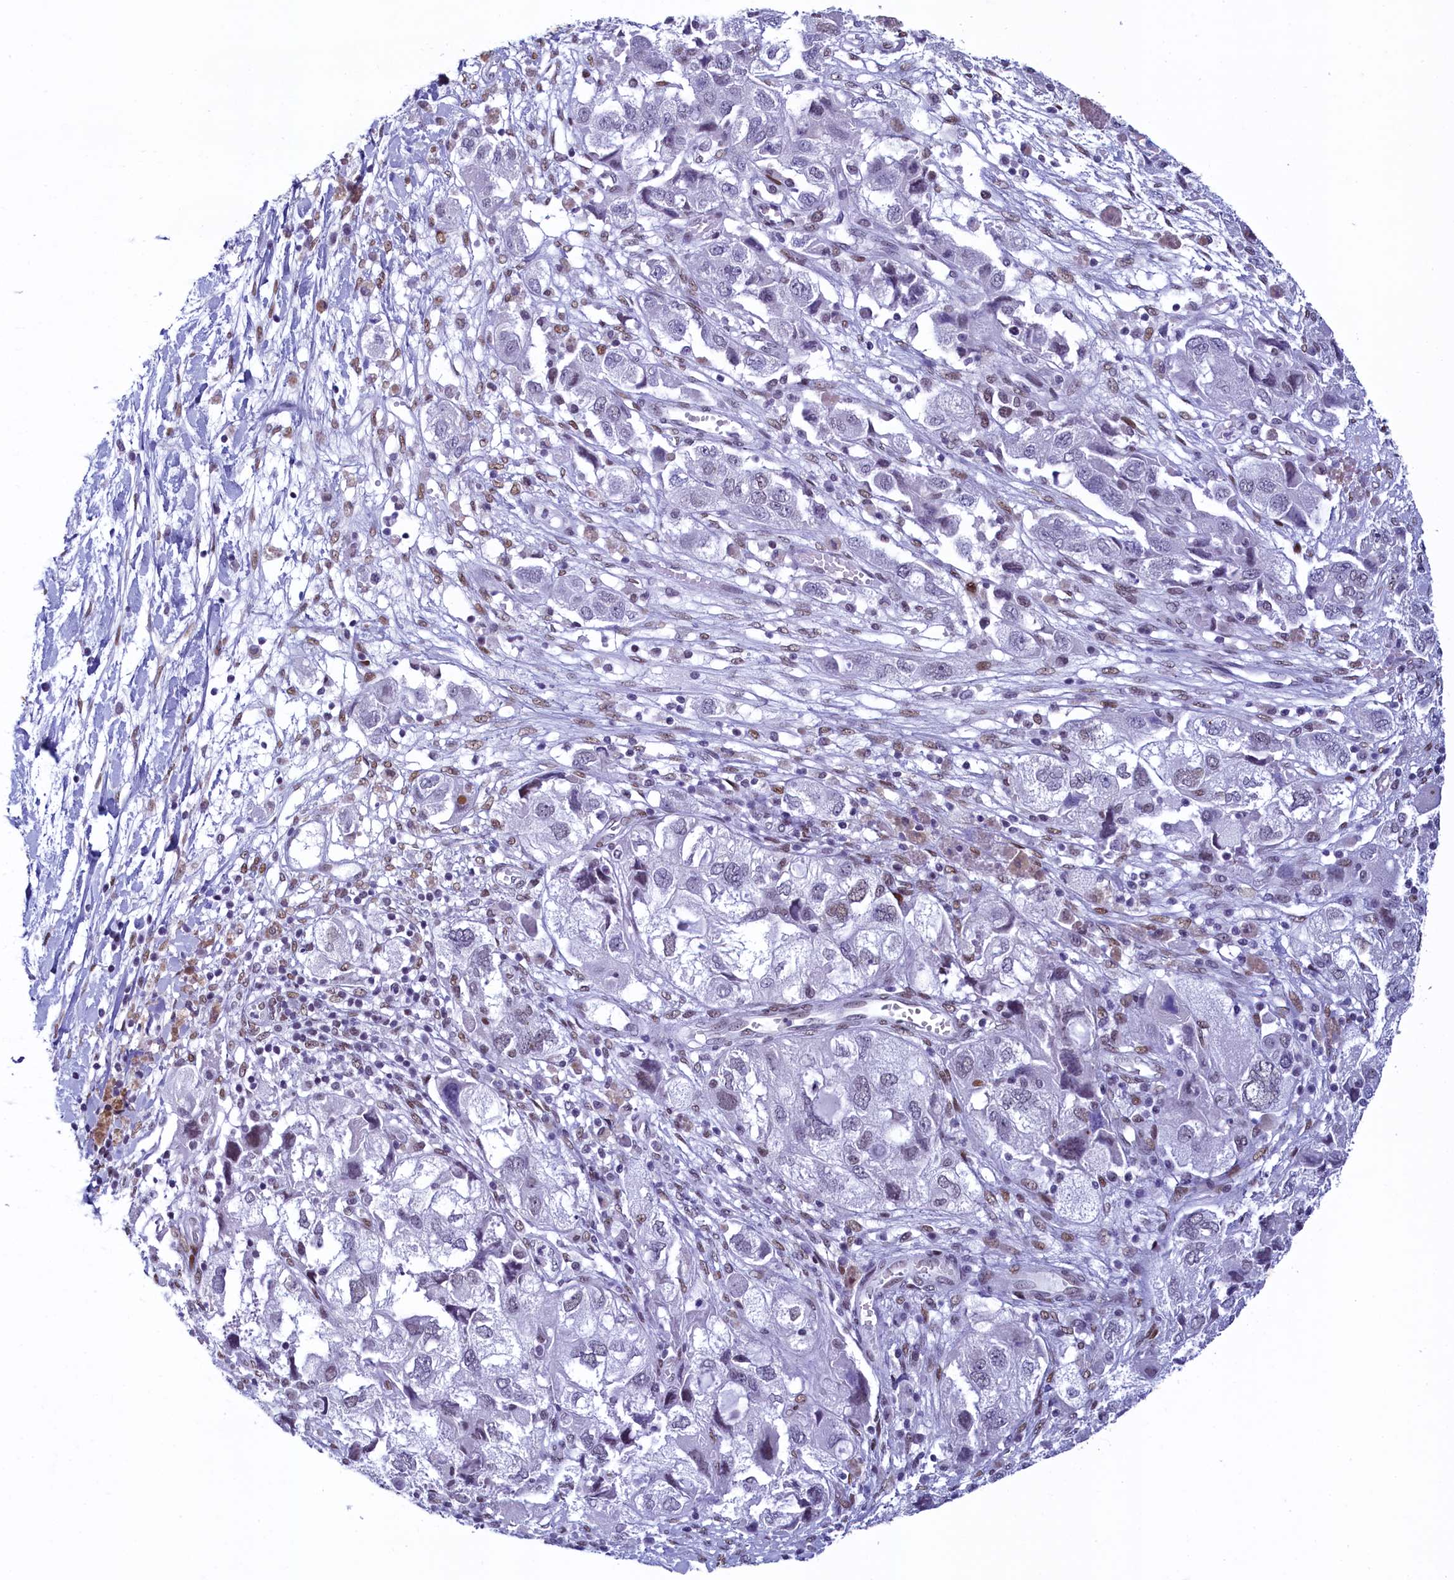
{"staining": {"intensity": "weak", "quantity": "25%-75%", "location": "nuclear"}, "tissue": "ovarian cancer", "cell_type": "Tumor cells", "image_type": "cancer", "snomed": [{"axis": "morphology", "description": "Carcinoma, NOS"}, {"axis": "morphology", "description": "Cystadenocarcinoma, serous, NOS"}, {"axis": "topography", "description": "Ovary"}], "caption": "Immunohistochemistry (IHC) micrograph of neoplastic tissue: ovarian cancer stained using IHC shows low levels of weak protein expression localized specifically in the nuclear of tumor cells, appearing as a nuclear brown color.", "gene": "SUGP2", "patient": {"sex": "female", "age": 69}}